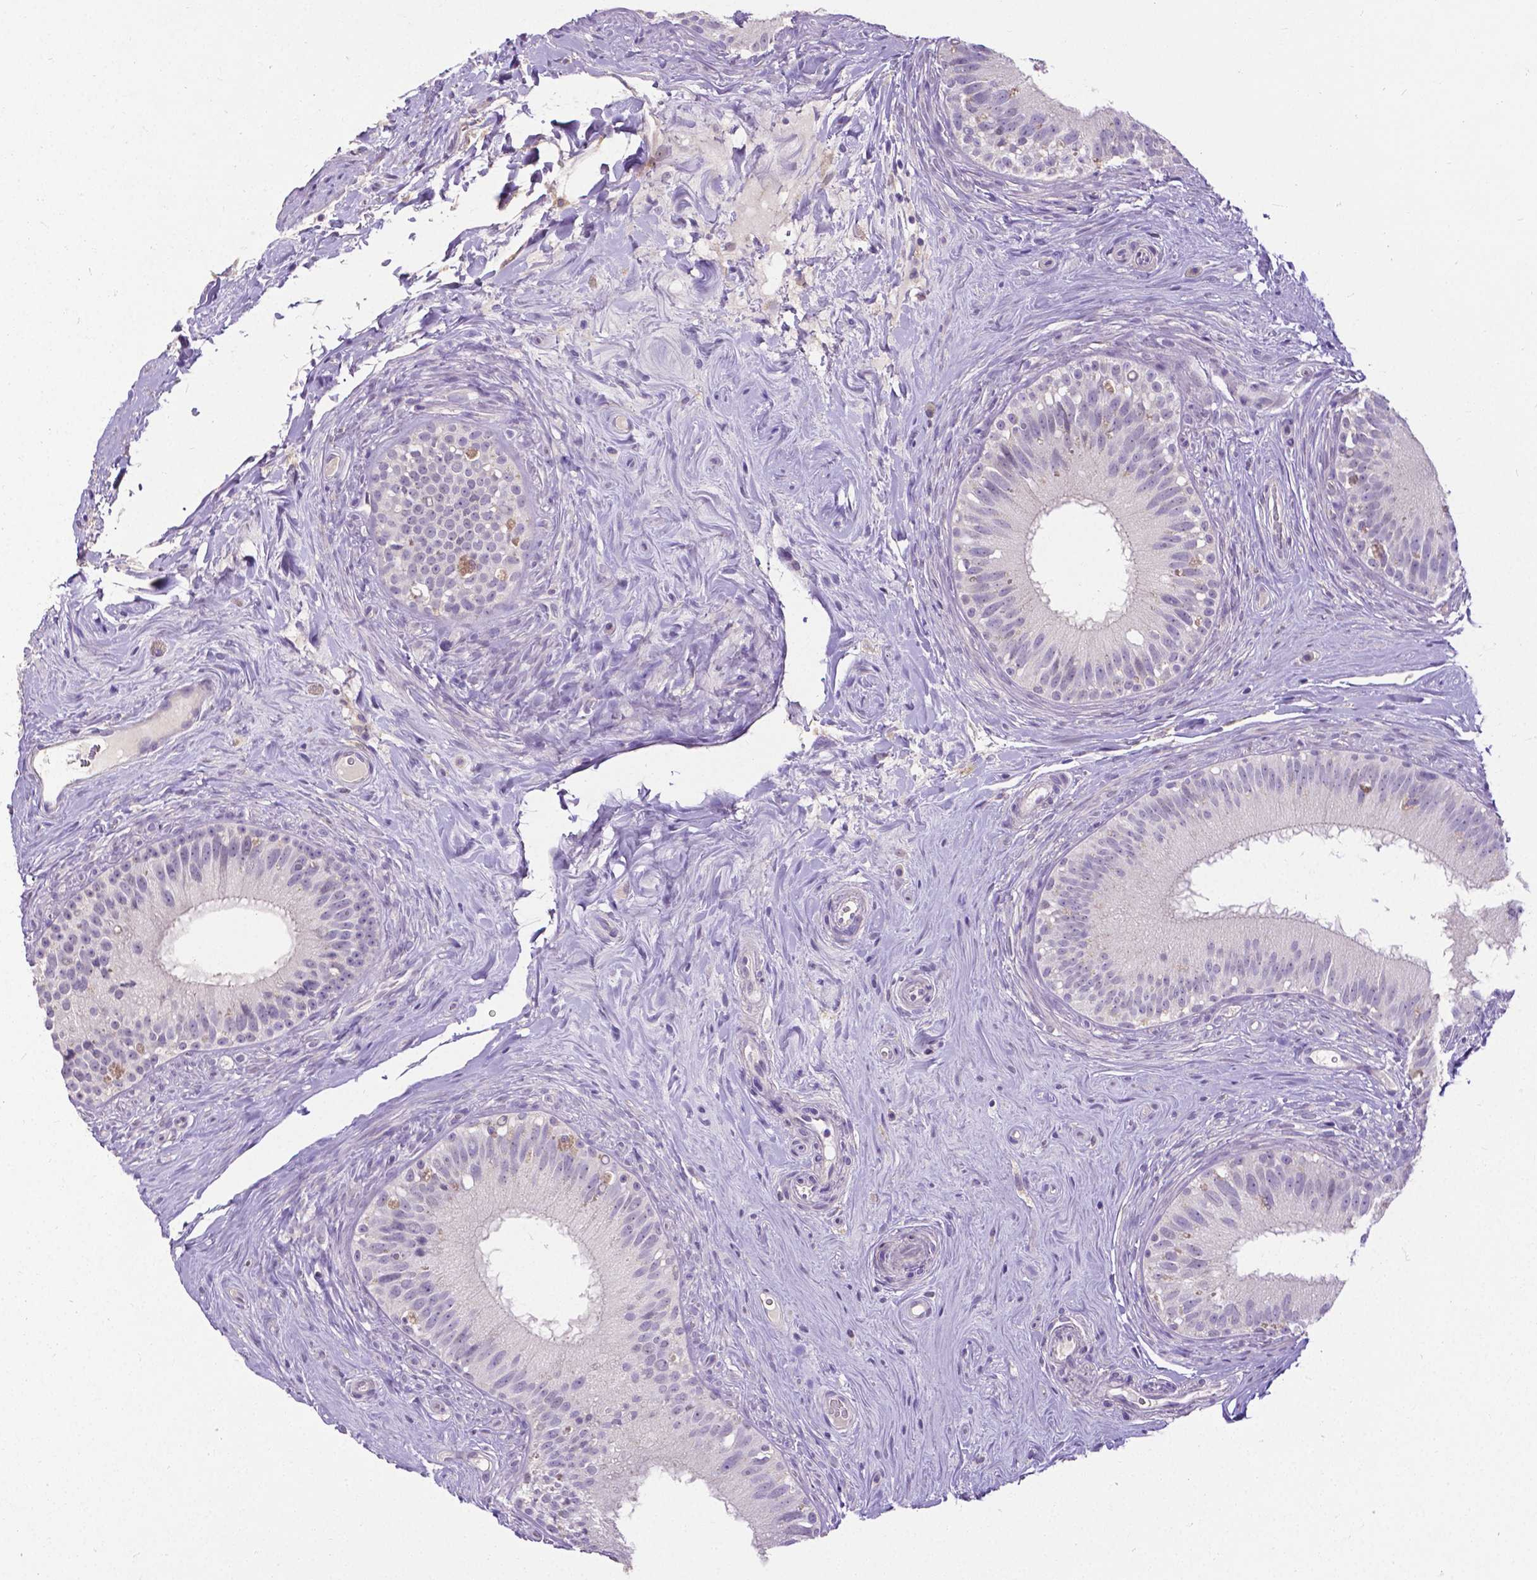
{"staining": {"intensity": "negative", "quantity": "none", "location": "none"}, "tissue": "epididymis", "cell_type": "Glandular cells", "image_type": "normal", "snomed": [{"axis": "morphology", "description": "Normal tissue, NOS"}, {"axis": "topography", "description": "Epididymis"}], "caption": "Micrograph shows no protein positivity in glandular cells of benign epididymis.", "gene": "CD4", "patient": {"sex": "male", "age": 59}}